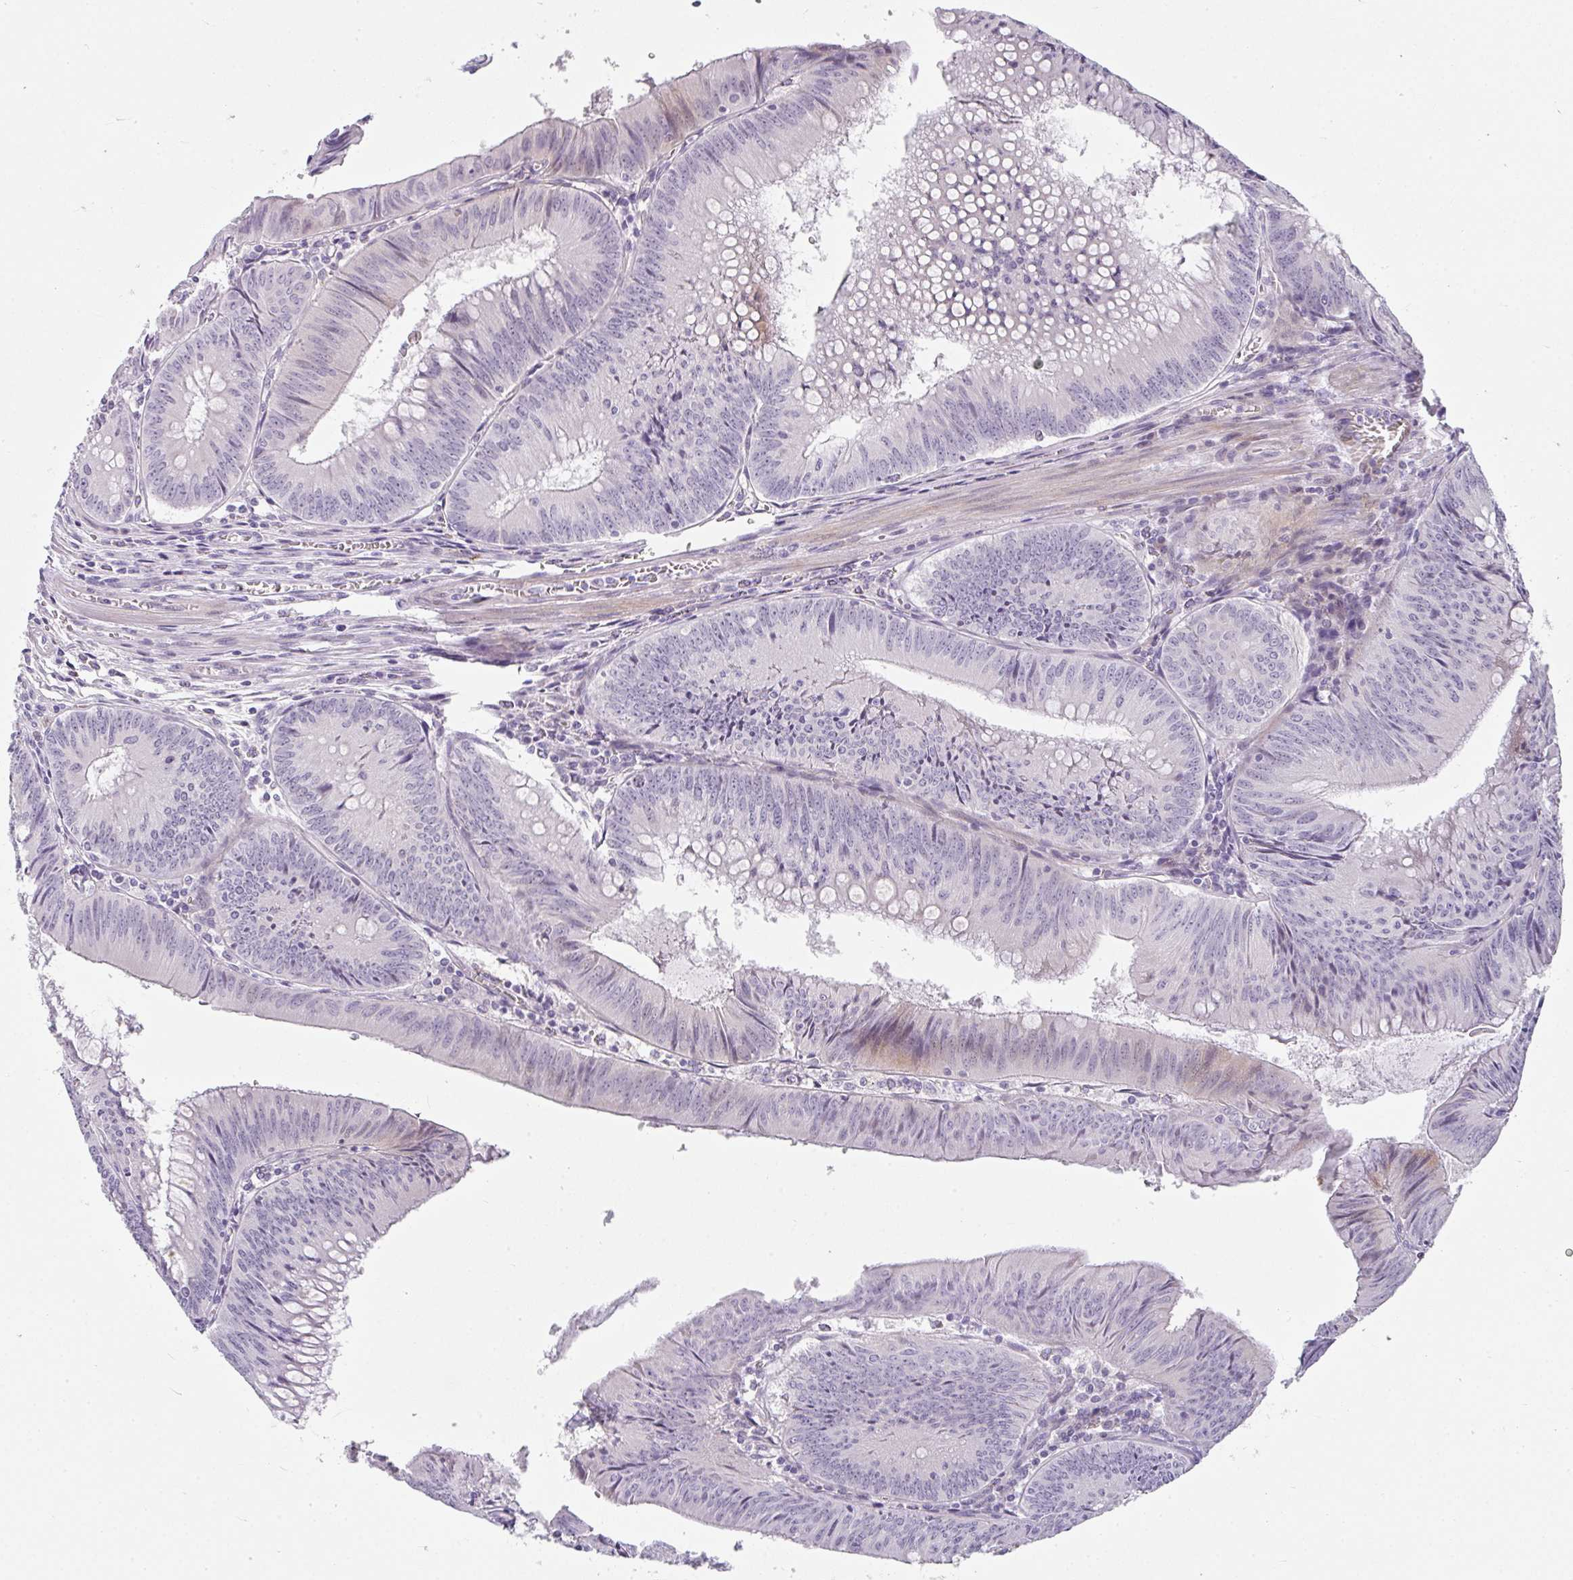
{"staining": {"intensity": "weak", "quantity": "<25%", "location": "cytoplasmic/membranous,nuclear"}, "tissue": "colorectal cancer", "cell_type": "Tumor cells", "image_type": "cancer", "snomed": [{"axis": "morphology", "description": "Adenocarcinoma, NOS"}, {"axis": "topography", "description": "Rectum"}], "caption": "Image shows no protein positivity in tumor cells of adenocarcinoma (colorectal) tissue.", "gene": "NEU2", "patient": {"sex": "female", "age": 72}}